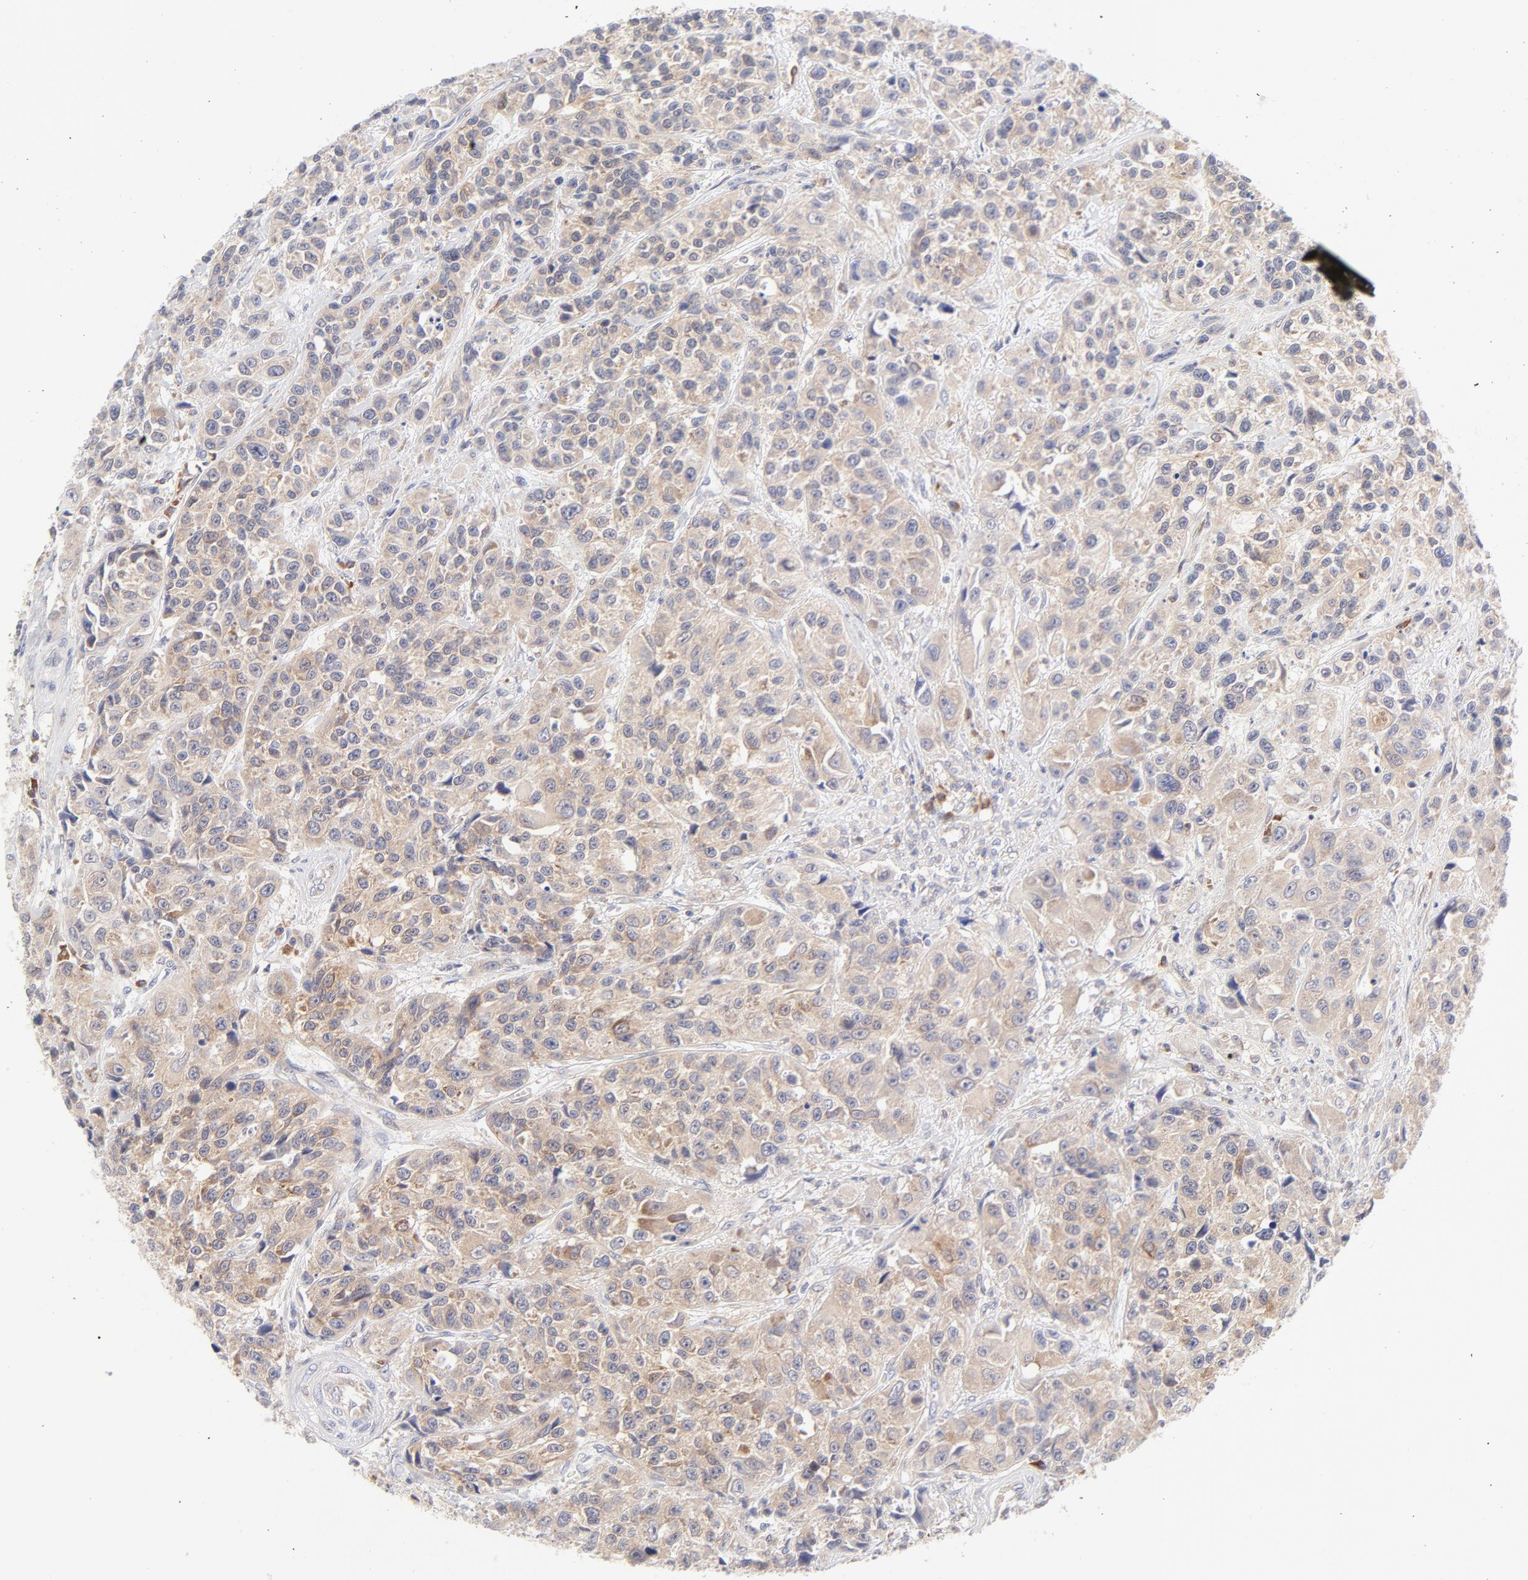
{"staining": {"intensity": "moderate", "quantity": ">75%", "location": "cytoplasmic/membranous"}, "tissue": "urothelial cancer", "cell_type": "Tumor cells", "image_type": "cancer", "snomed": [{"axis": "morphology", "description": "Urothelial carcinoma, High grade"}, {"axis": "topography", "description": "Urinary bladder"}], "caption": "A micrograph showing moderate cytoplasmic/membranous staining in about >75% of tumor cells in urothelial cancer, as visualized by brown immunohistochemical staining.", "gene": "RPS6KA1", "patient": {"sex": "female", "age": 81}}